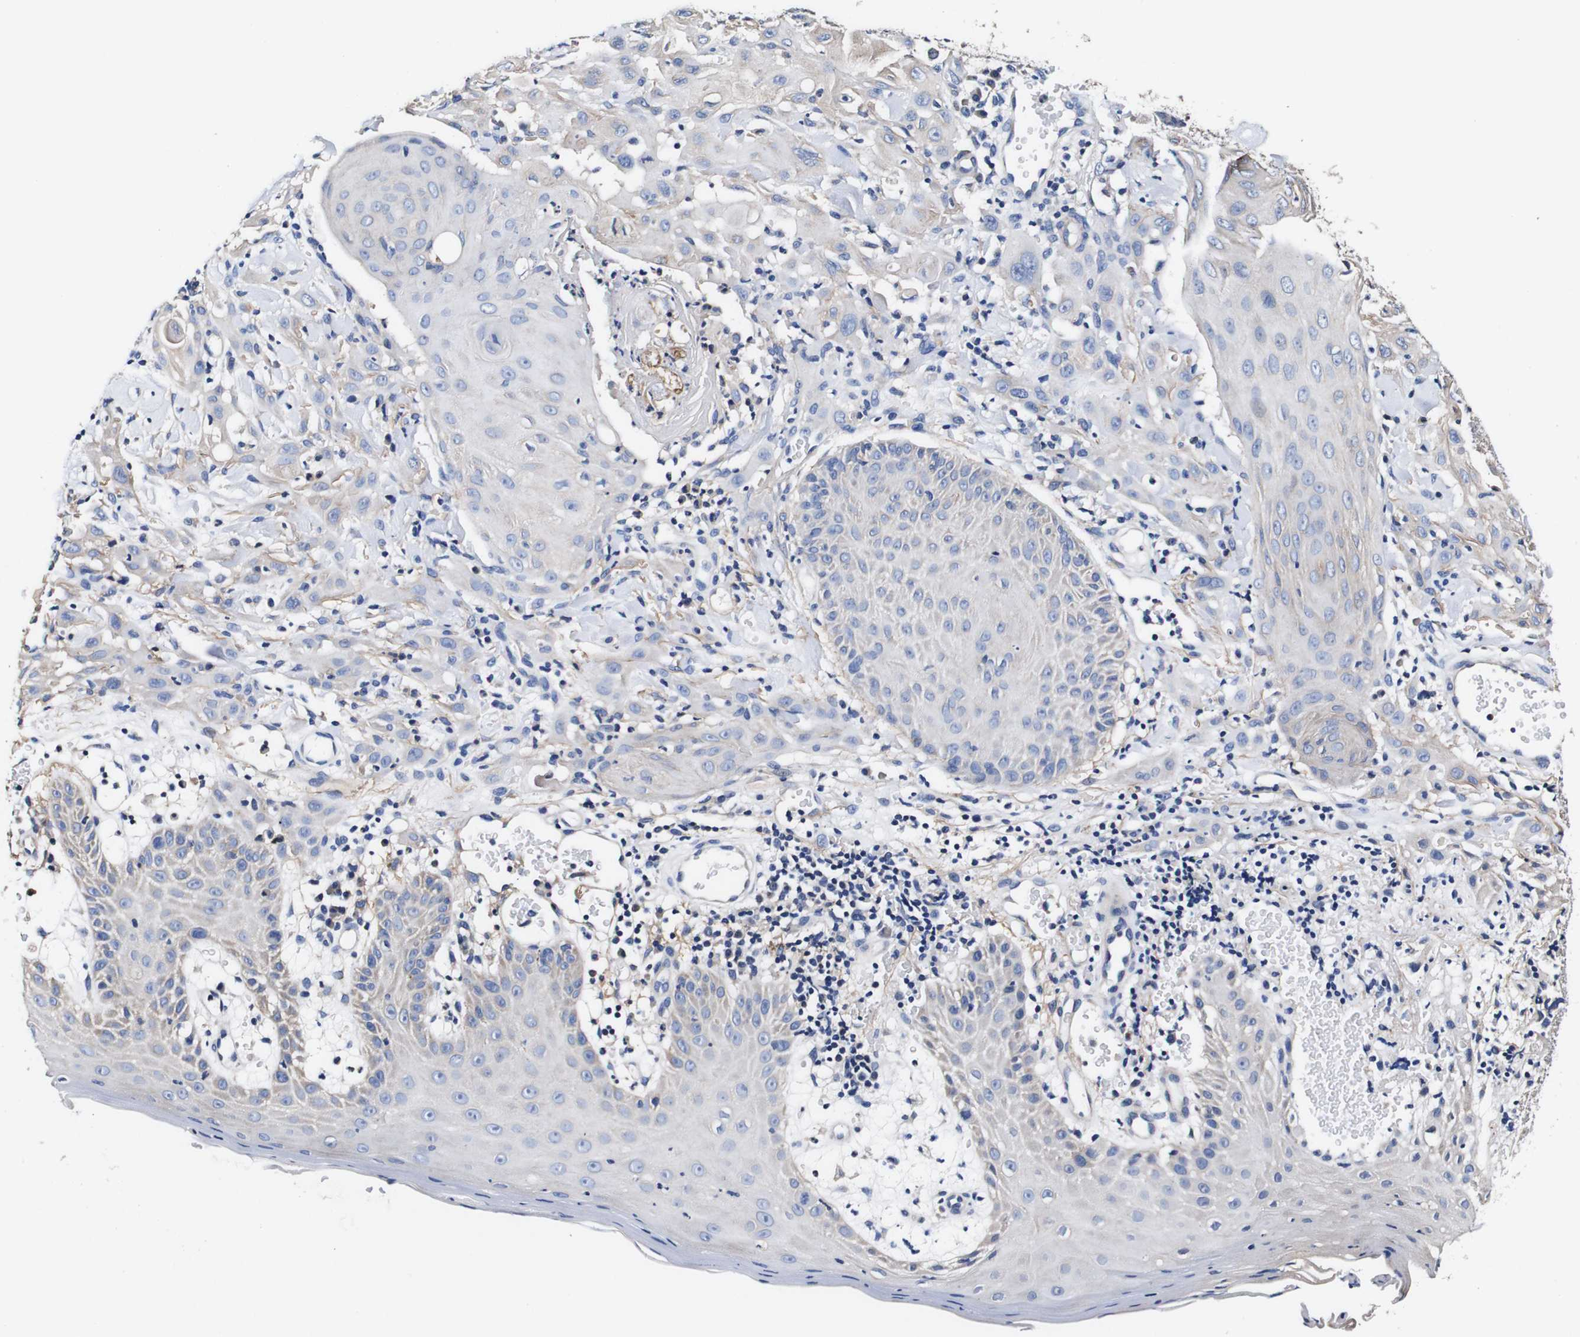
{"staining": {"intensity": "negative", "quantity": "none", "location": "none"}, "tissue": "skin cancer", "cell_type": "Tumor cells", "image_type": "cancer", "snomed": [{"axis": "morphology", "description": "Squamous cell carcinoma, NOS"}, {"axis": "topography", "description": "Skin"}], "caption": "Immunohistochemical staining of skin cancer displays no significant staining in tumor cells. (DAB (3,3'-diaminobenzidine) immunohistochemistry (IHC) with hematoxylin counter stain).", "gene": "PDCD6IP", "patient": {"sex": "male", "age": 24}}